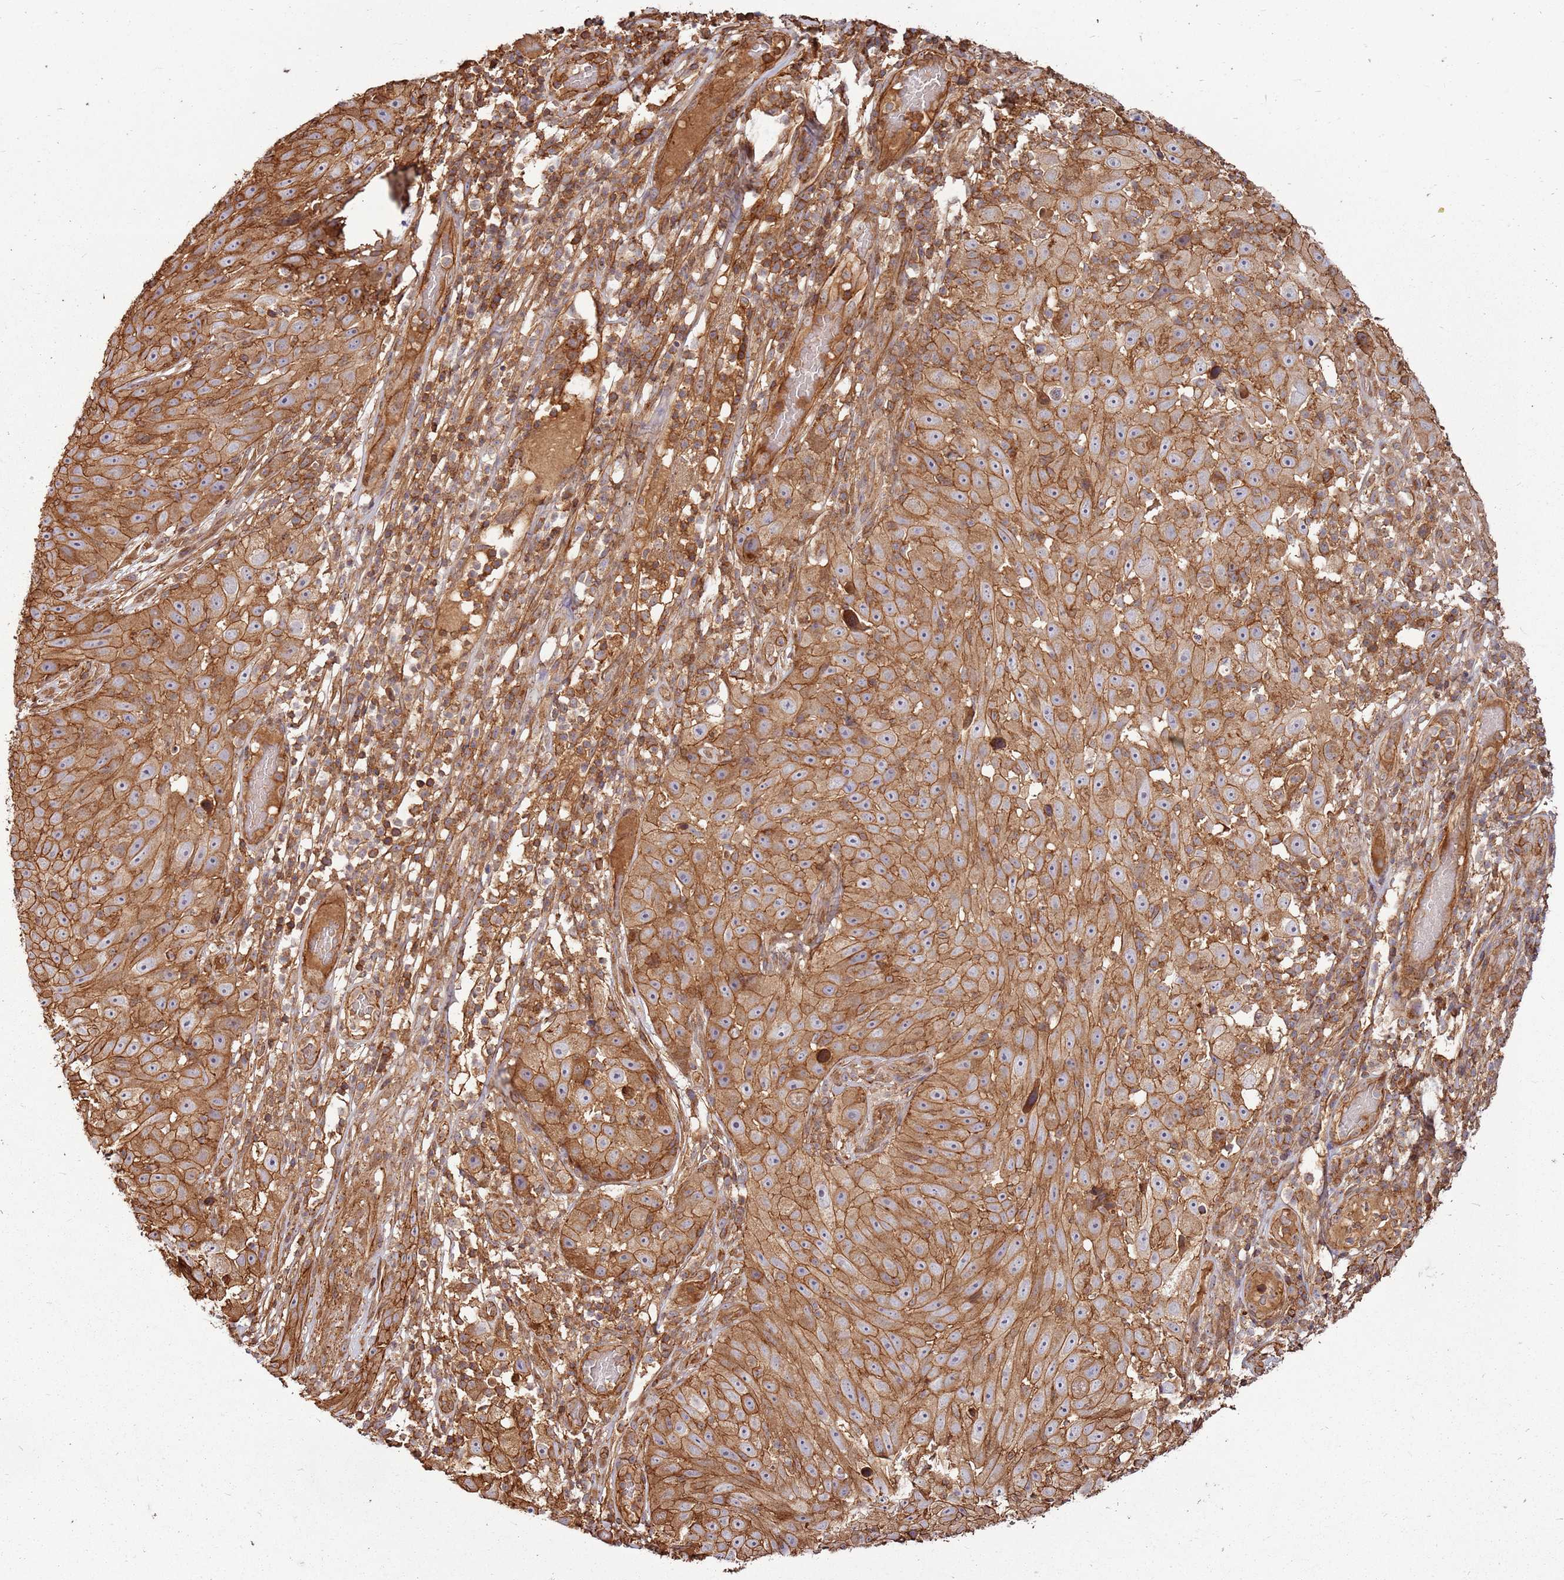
{"staining": {"intensity": "moderate", "quantity": ">75%", "location": "cytoplasmic/membranous"}, "tissue": "skin cancer", "cell_type": "Tumor cells", "image_type": "cancer", "snomed": [{"axis": "morphology", "description": "Squamous cell carcinoma, NOS"}, {"axis": "topography", "description": "Skin"}], "caption": "Brown immunohistochemical staining in human skin cancer (squamous cell carcinoma) demonstrates moderate cytoplasmic/membranous expression in about >75% of tumor cells.", "gene": "ACVR2A", "patient": {"sex": "female", "age": 87}}